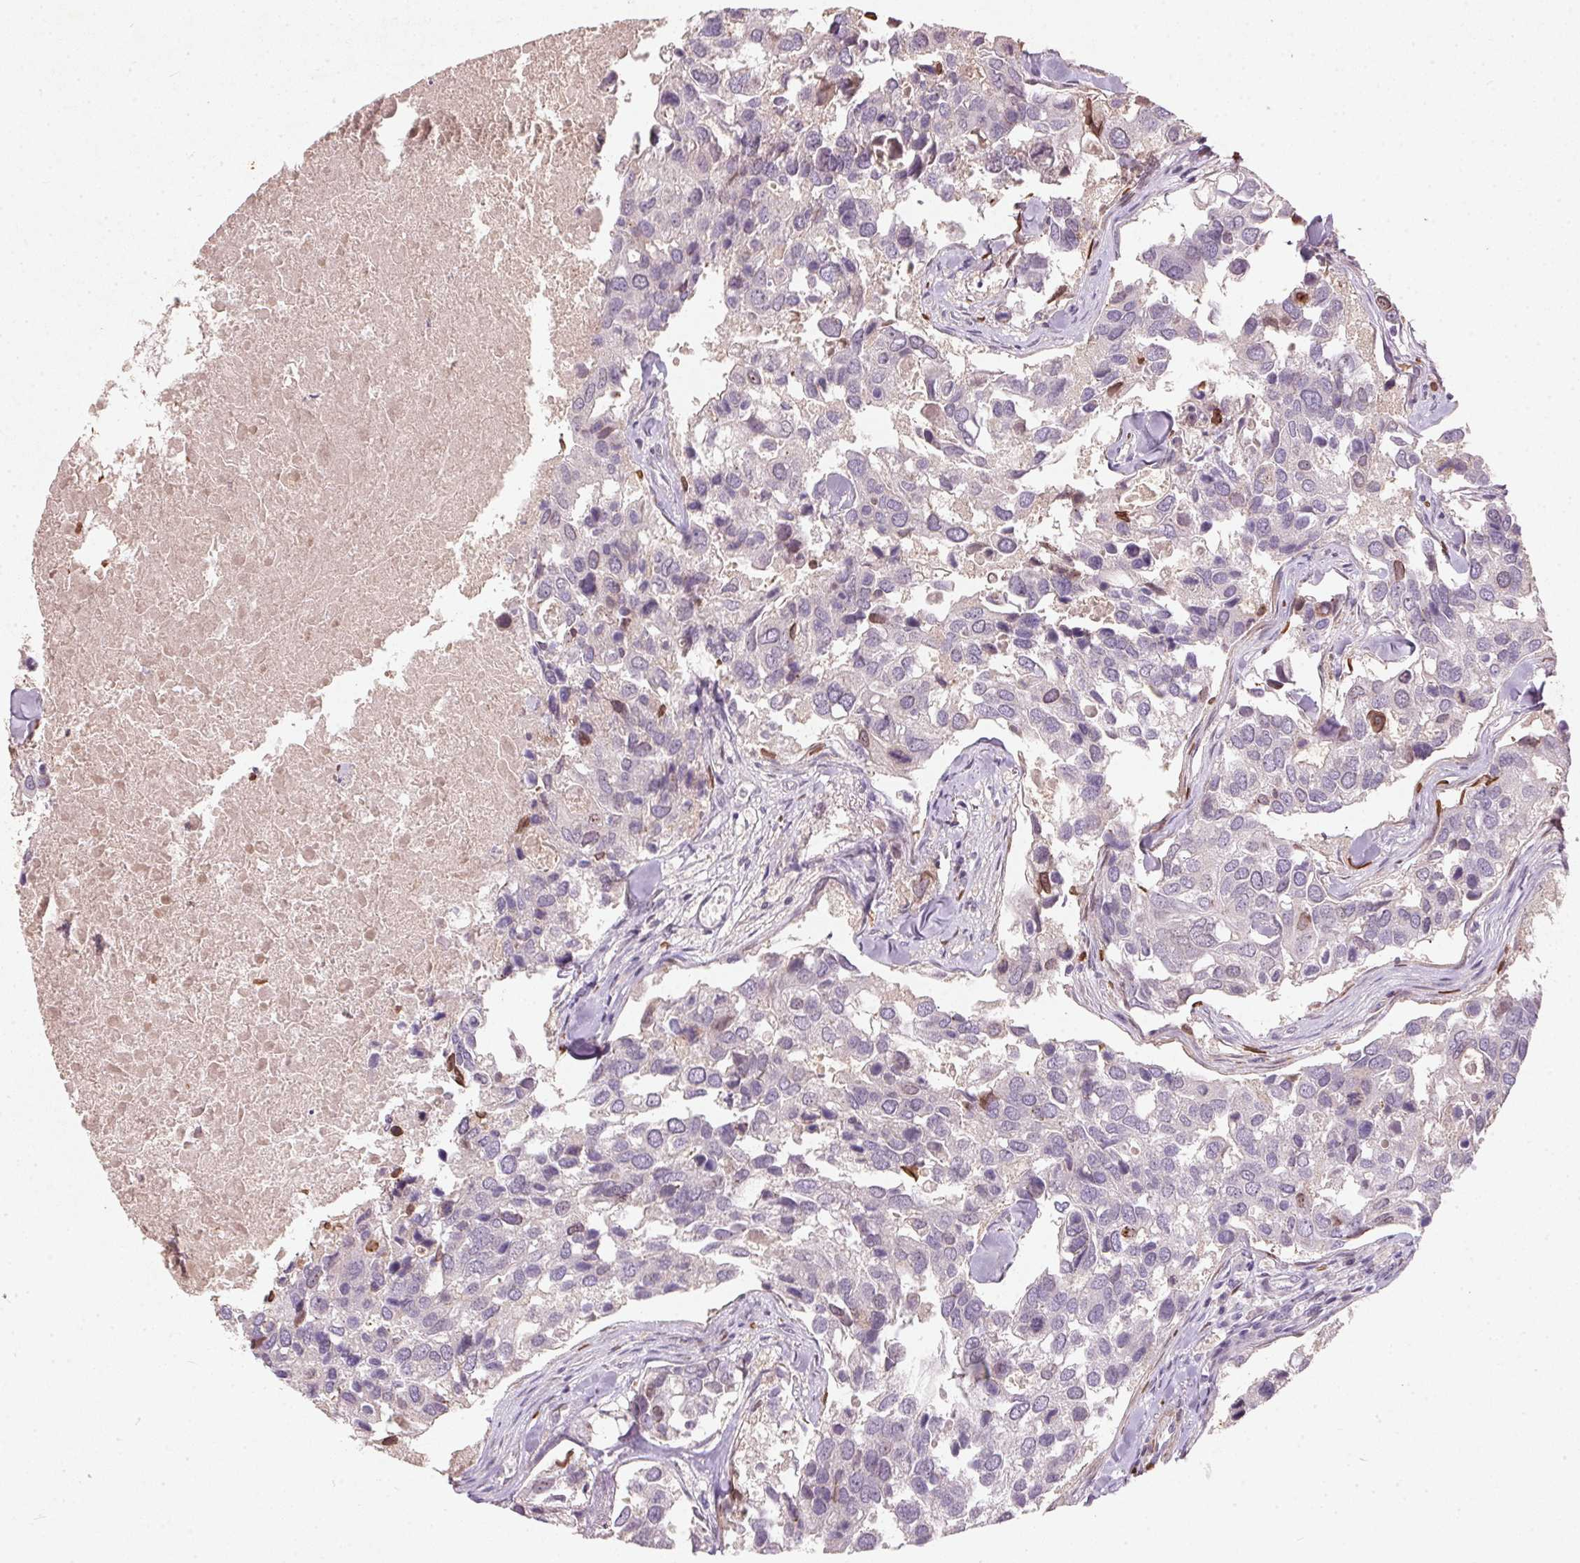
{"staining": {"intensity": "negative", "quantity": "none", "location": "none"}, "tissue": "breast cancer", "cell_type": "Tumor cells", "image_type": "cancer", "snomed": [{"axis": "morphology", "description": "Duct carcinoma"}, {"axis": "topography", "description": "Breast"}], "caption": "DAB immunohistochemical staining of breast cancer (infiltrating ductal carcinoma) displays no significant expression in tumor cells.", "gene": "KCNK15", "patient": {"sex": "female", "age": 83}}